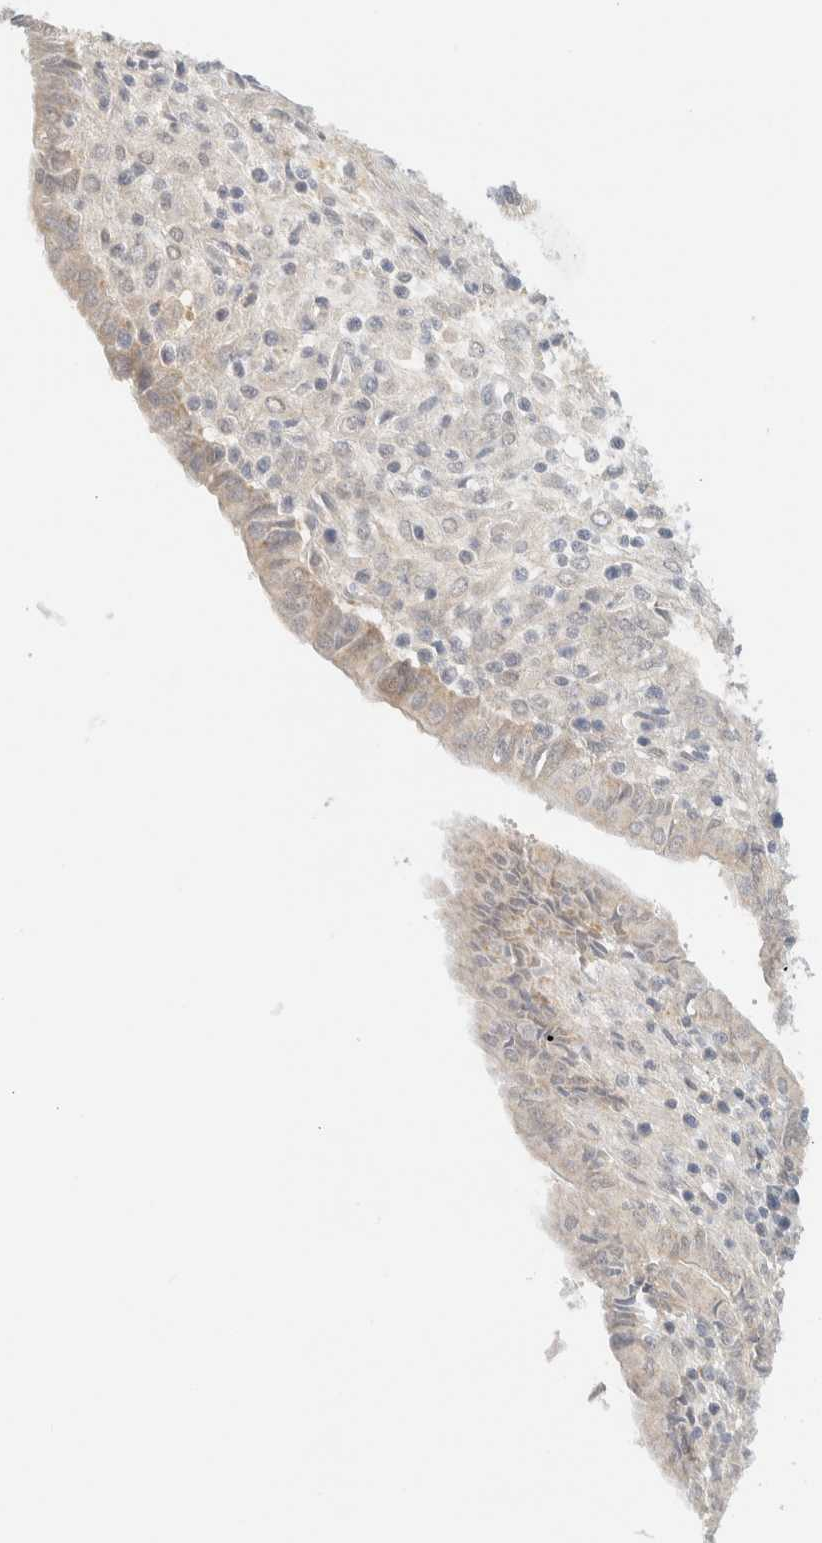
{"staining": {"intensity": "weak", "quantity": "<25%", "location": "cytoplasmic/membranous"}, "tissue": "endometrial cancer", "cell_type": "Tumor cells", "image_type": "cancer", "snomed": [{"axis": "morphology", "description": "Normal tissue, NOS"}, {"axis": "morphology", "description": "Adenocarcinoma, NOS"}, {"axis": "topography", "description": "Endometrium"}], "caption": "Histopathology image shows no significant protein staining in tumor cells of endometrial cancer (adenocarcinoma).", "gene": "TNK1", "patient": {"sex": "female", "age": 53}}